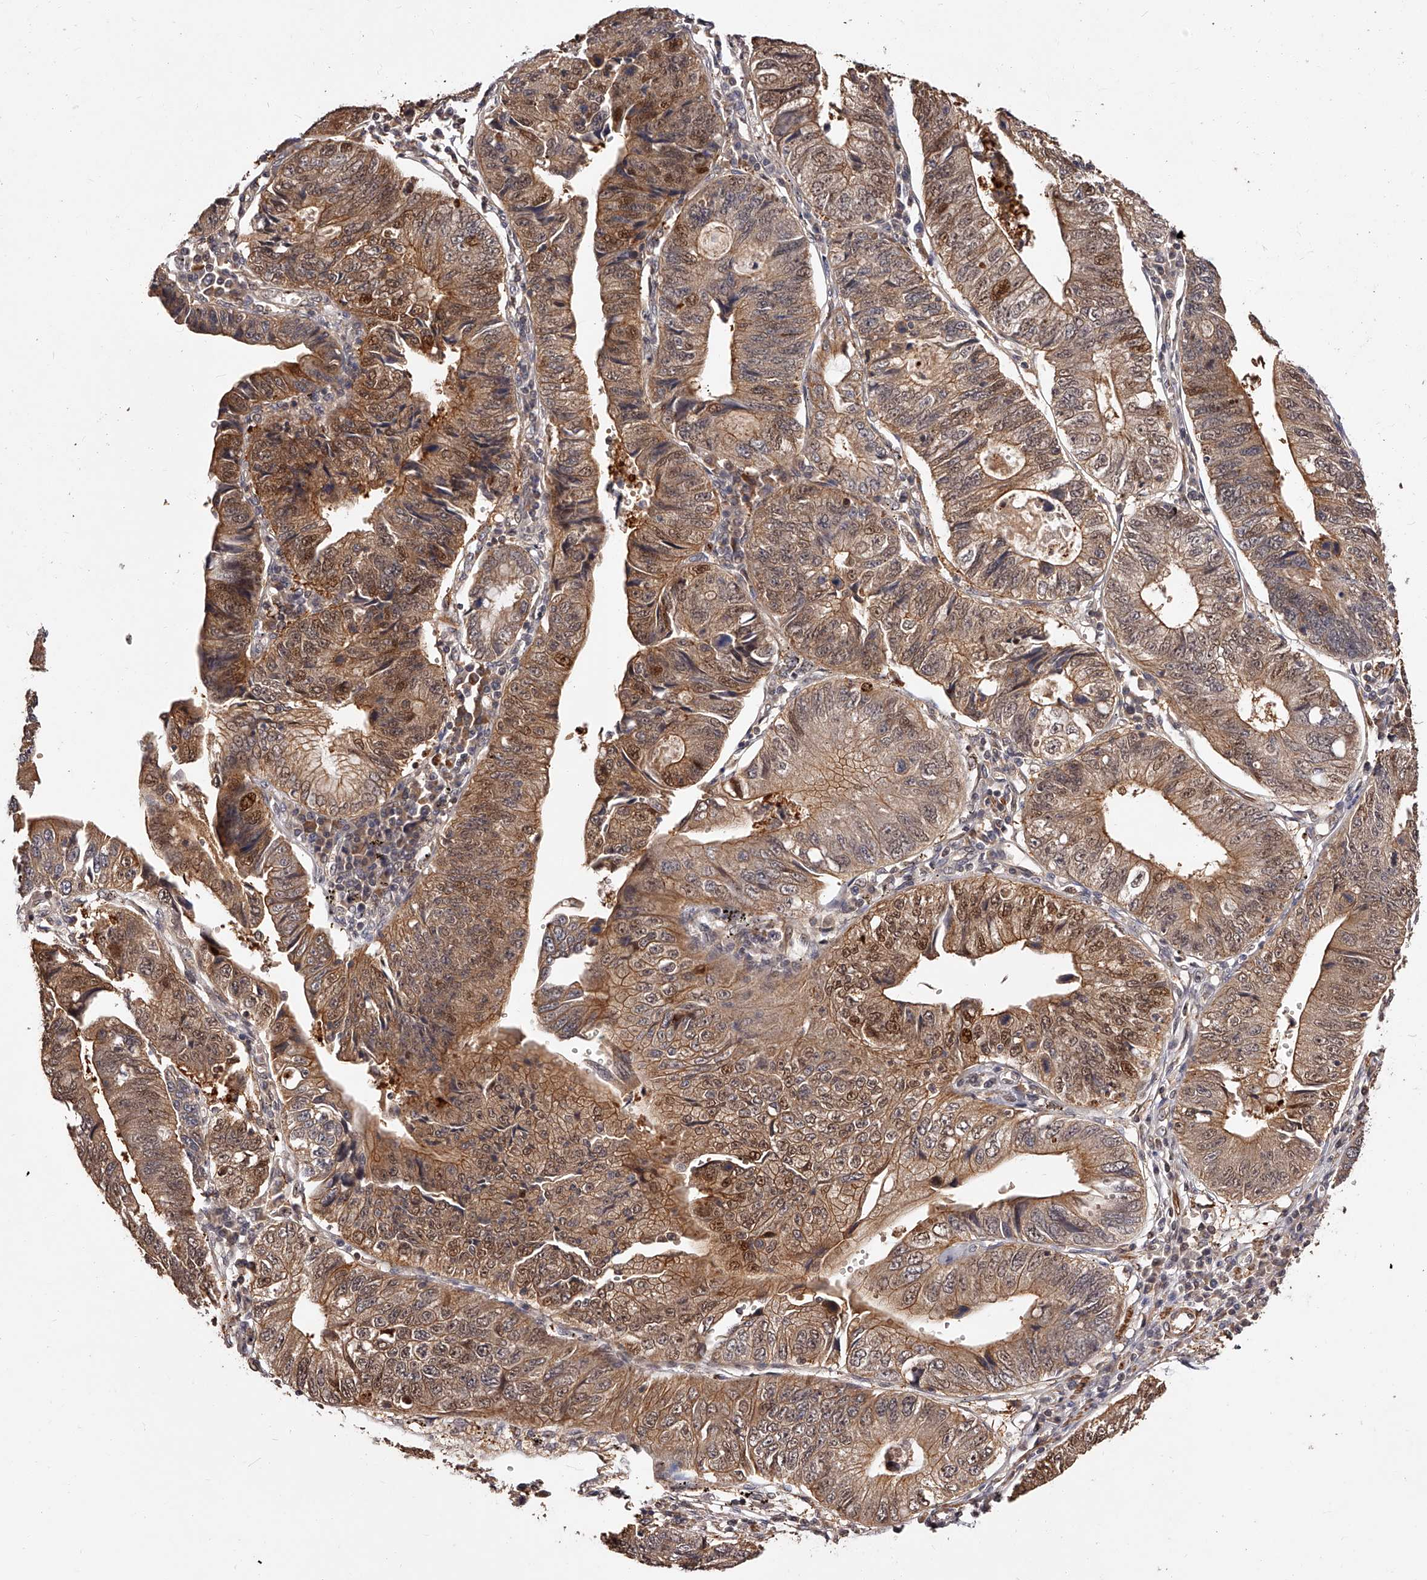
{"staining": {"intensity": "moderate", "quantity": ">75%", "location": "cytoplasmic/membranous,nuclear"}, "tissue": "stomach cancer", "cell_type": "Tumor cells", "image_type": "cancer", "snomed": [{"axis": "morphology", "description": "Adenocarcinoma, NOS"}, {"axis": "topography", "description": "Stomach"}], "caption": "Protein expression analysis of stomach adenocarcinoma shows moderate cytoplasmic/membranous and nuclear staining in about >75% of tumor cells.", "gene": "CUL7", "patient": {"sex": "male", "age": 59}}